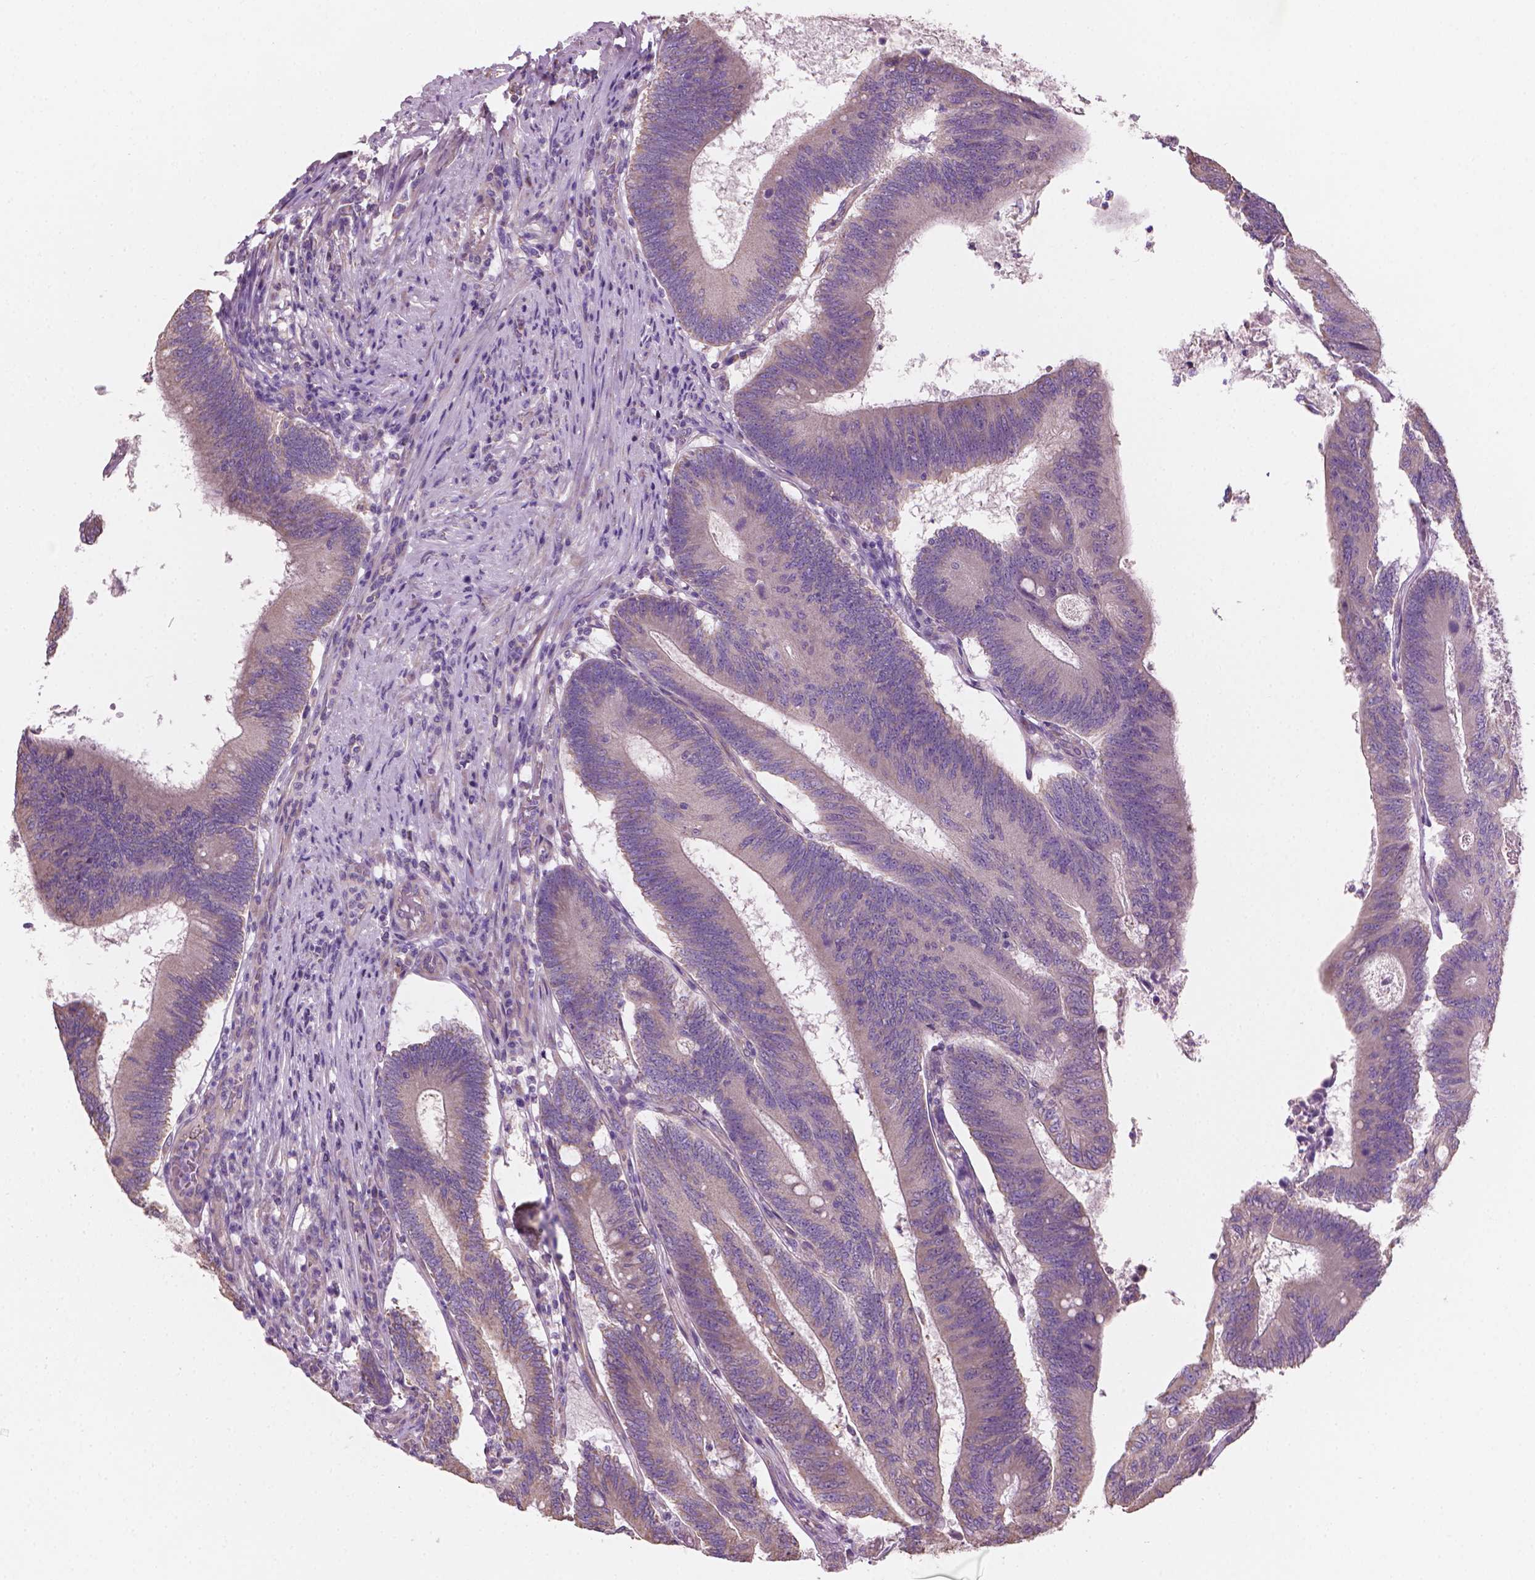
{"staining": {"intensity": "weak", "quantity": "<25%", "location": "cytoplasmic/membranous"}, "tissue": "colorectal cancer", "cell_type": "Tumor cells", "image_type": "cancer", "snomed": [{"axis": "morphology", "description": "Adenocarcinoma, NOS"}, {"axis": "topography", "description": "Colon"}], "caption": "Tumor cells are negative for protein expression in human colorectal cancer. The staining was performed using DAB (3,3'-diaminobenzidine) to visualize the protein expression in brown, while the nuclei were stained in blue with hematoxylin (Magnification: 20x).", "gene": "TTC29", "patient": {"sex": "female", "age": 70}}